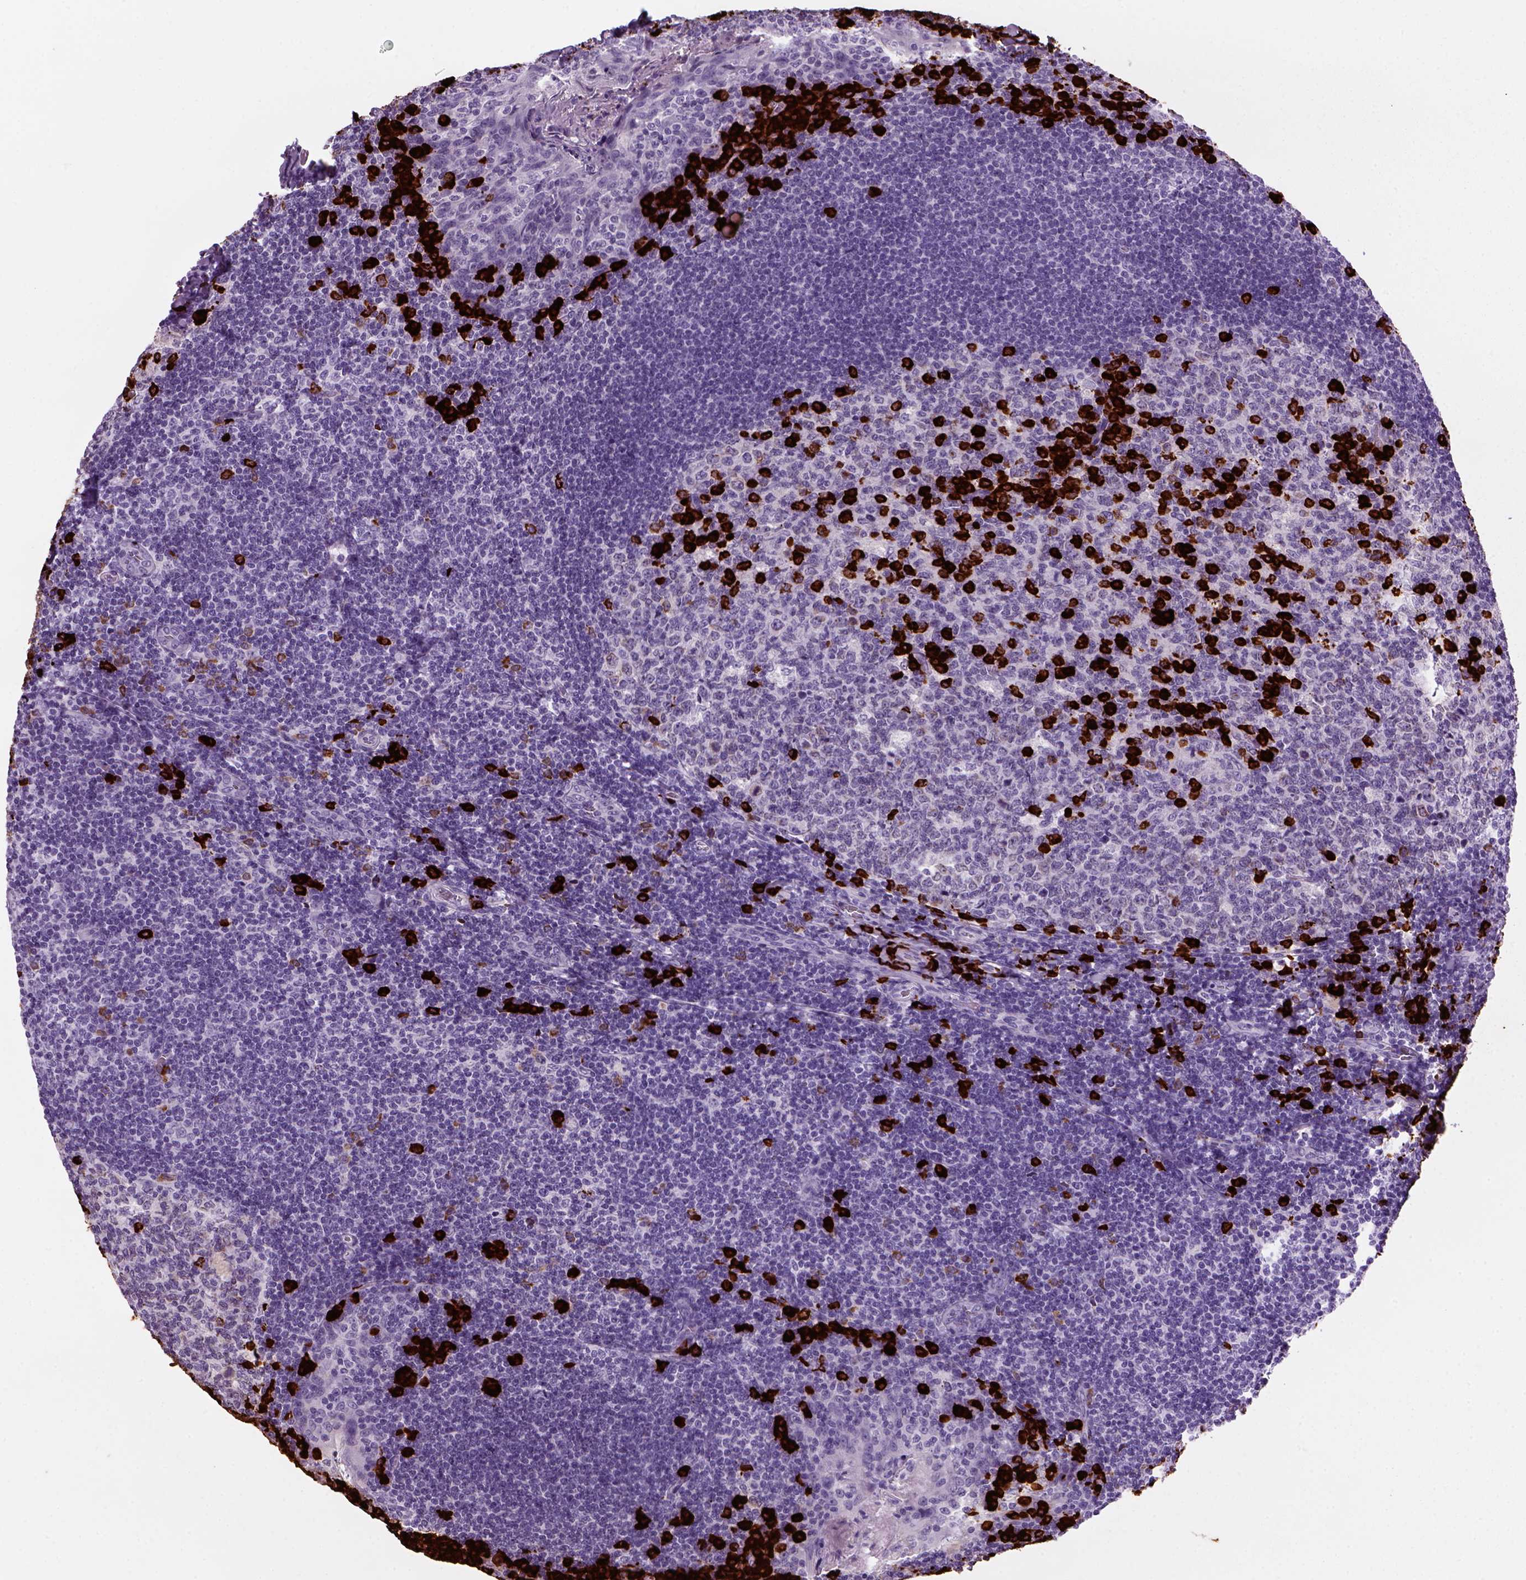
{"staining": {"intensity": "strong", "quantity": "<25%", "location": "cytoplasmic/membranous"}, "tissue": "tonsil", "cell_type": "Germinal center cells", "image_type": "normal", "snomed": [{"axis": "morphology", "description": "Normal tissue, NOS"}, {"axis": "topography", "description": "Tonsil"}], "caption": "A photomicrograph showing strong cytoplasmic/membranous staining in approximately <25% of germinal center cells in normal tonsil, as visualized by brown immunohistochemical staining.", "gene": "MZB1", "patient": {"sex": "male", "age": 17}}